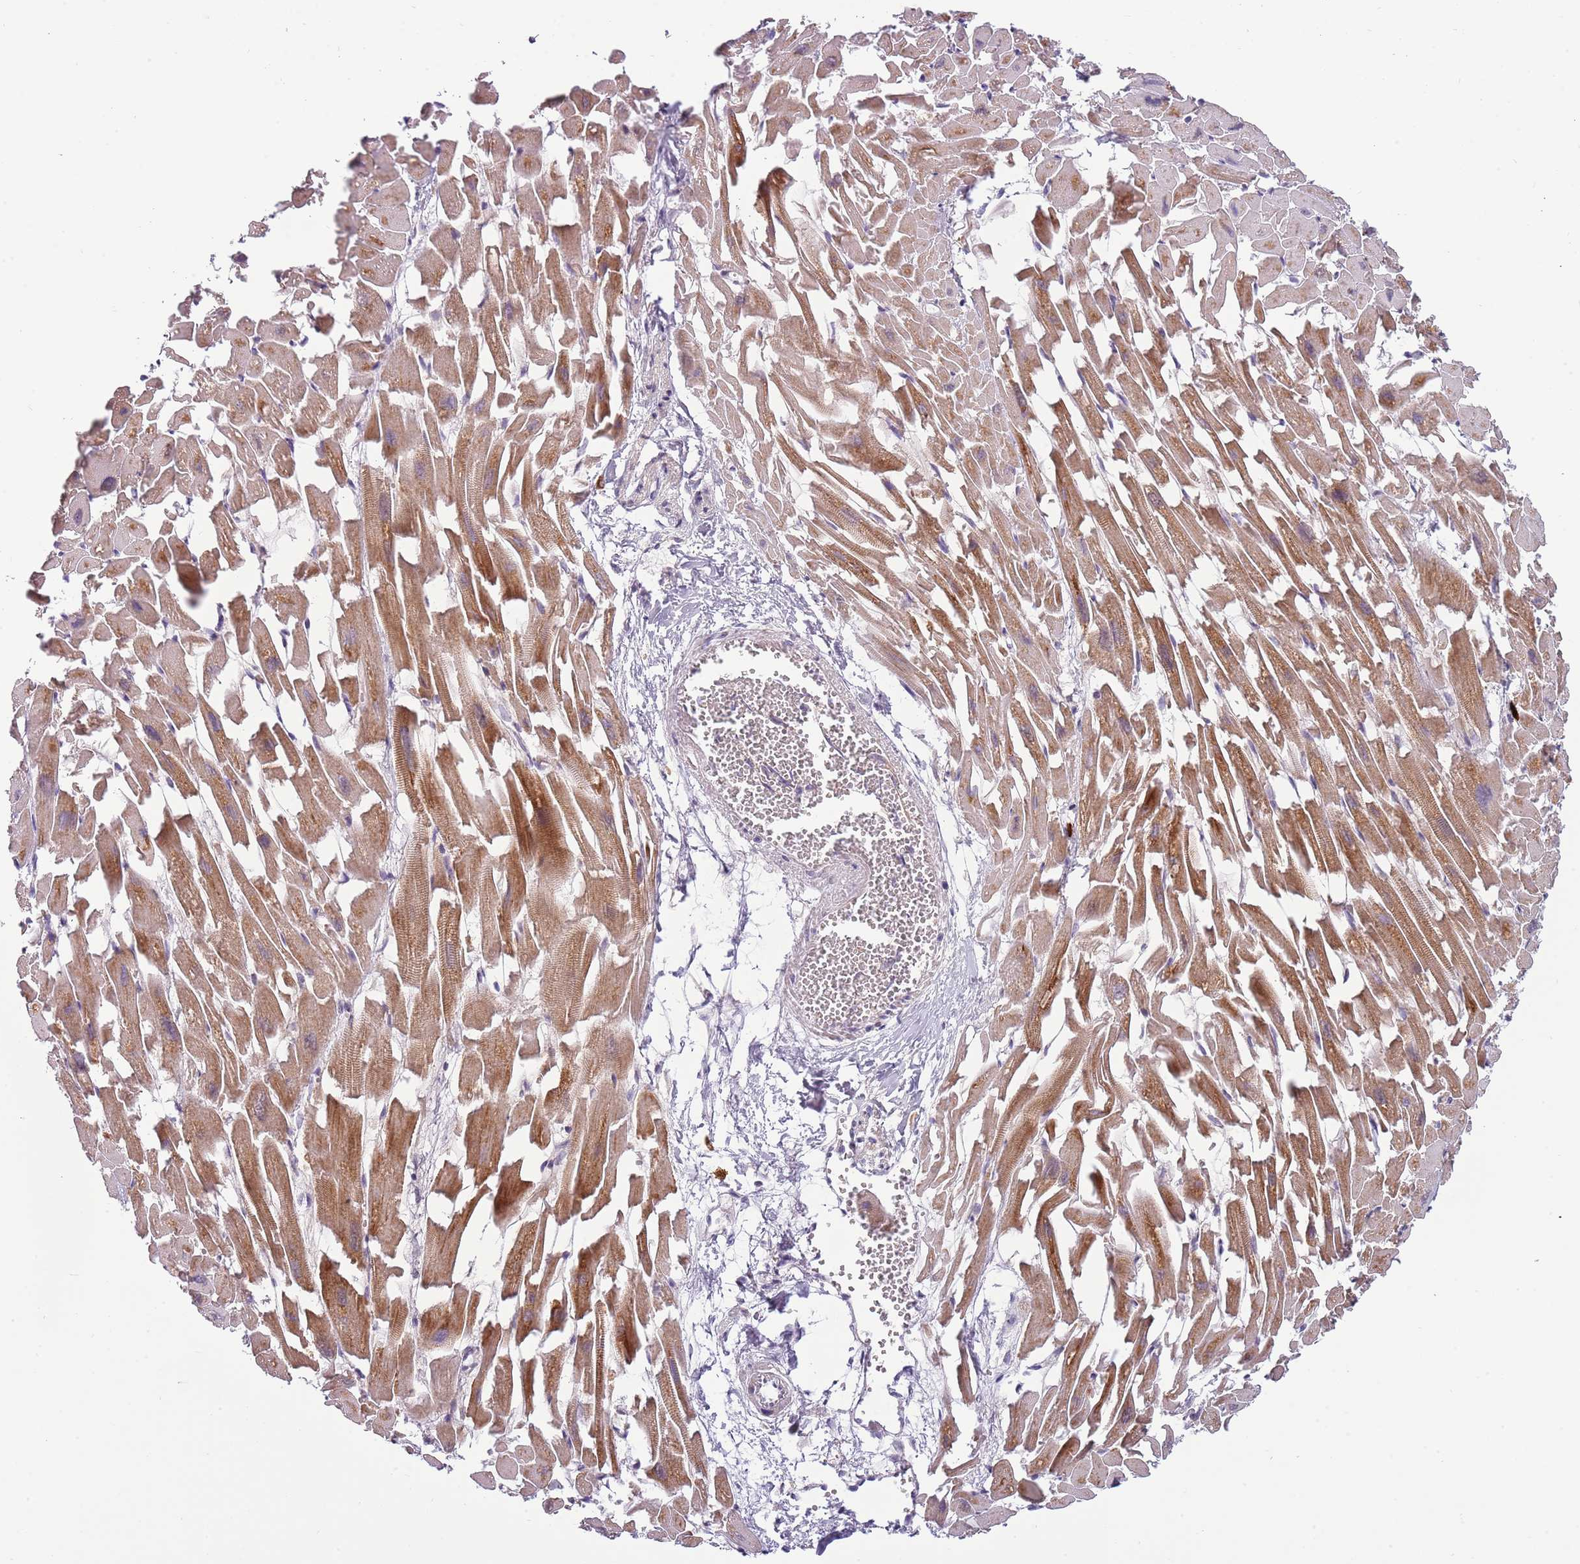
{"staining": {"intensity": "moderate", "quantity": ">75%", "location": "cytoplasmic/membranous,nuclear"}, "tissue": "heart muscle", "cell_type": "Cardiomyocytes", "image_type": "normal", "snomed": [{"axis": "morphology", "description": "Normal tissue, NOS"}, {"axis": "topography", "description": "Heart"}], "caption": "The image demonstrates staining of unremarkable heart muscle, revealing moderate cytoplasmic/membranous,nuclear protein positivity (brown color) within cardiomyocytes.", "gene": "FAM120AOS", "patient": {"sex": "female", "age": 64}}